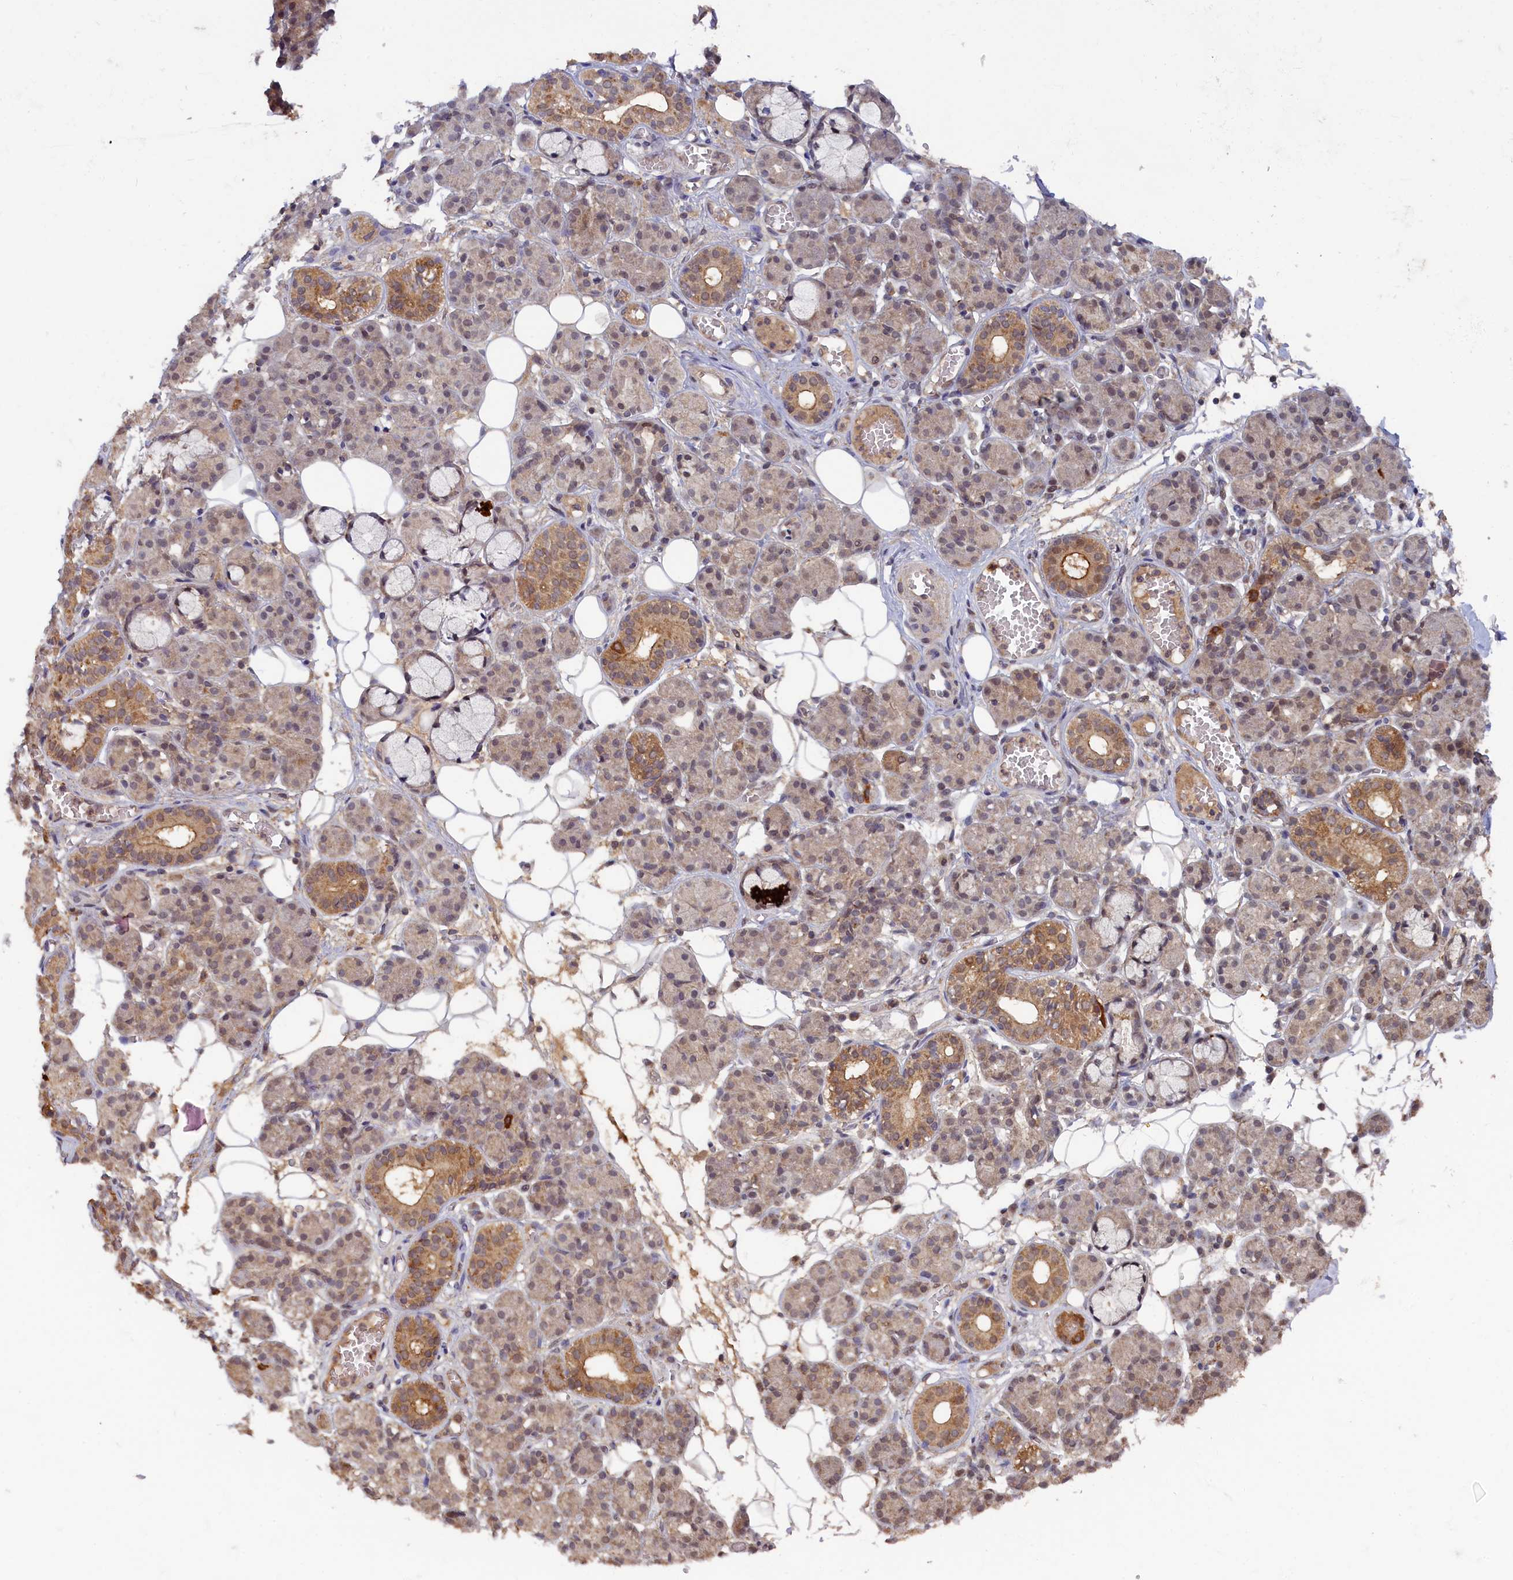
{"staining": {"intensity": "moderate", "quantity": "<25%", "location": "cytoplasmic/membranous"}, "tissue": "salivary gland", "cell_type": "Glandular cells", "image_type": "normal", "snomed": [{"axis": "morphology", "description": "Normal tissue, NOS"}, {"axis": "topography", "description": "Salivary gland"}], "caption": "Protein analysis of normal salivary gland shows moderate cytoplasmic/membranous staining in approximately <25% of glandular cells.", "gene": "BRCA1", "patient": {"sex": "male", "age": 63}}